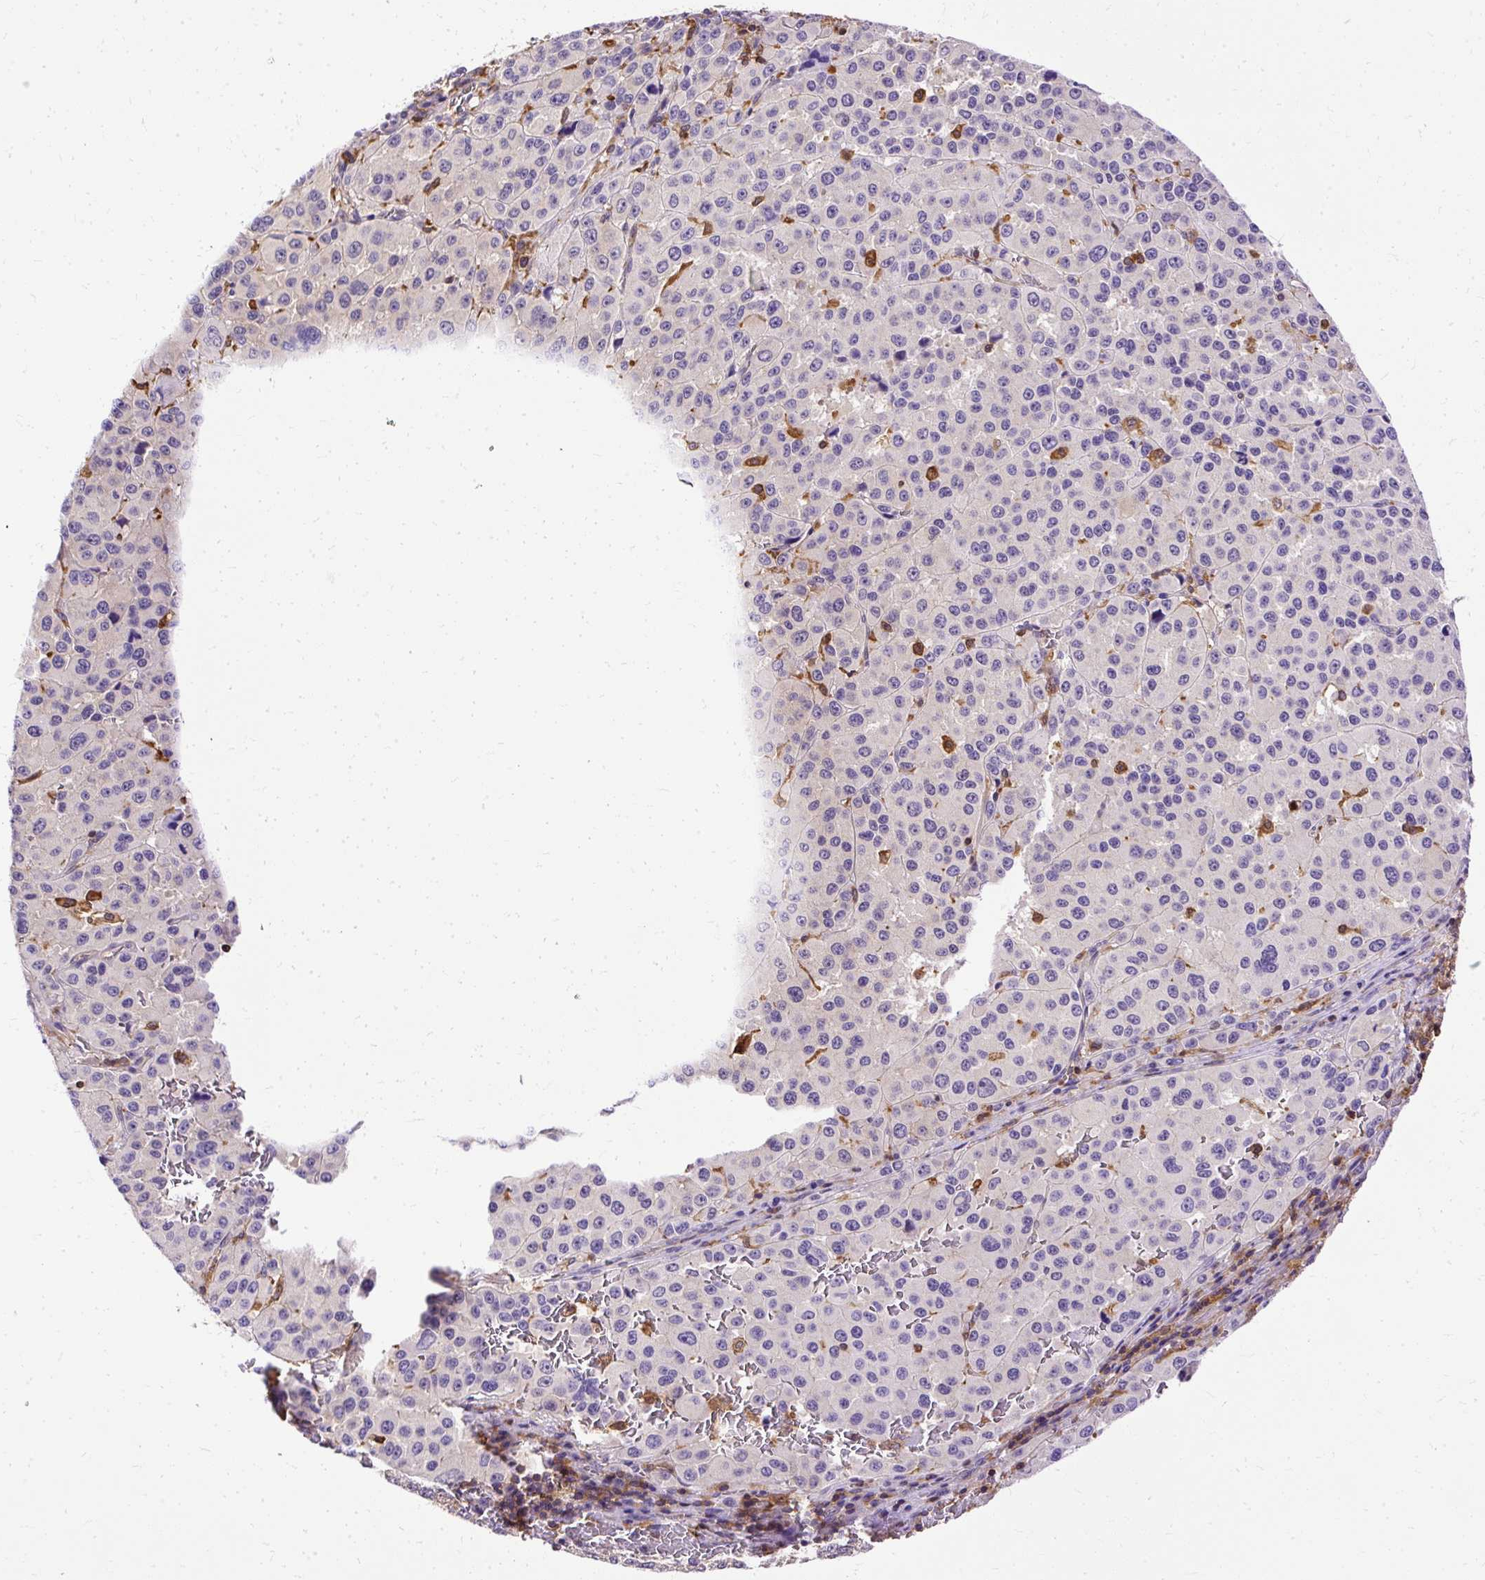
{"staining": {"intensity": "negative", "quantity": "none", "location": "none"}, "tissue": "melanoma", "cell_type": "Tumor cells", "image_type": "cancer", "snomed": [{"axis": "morphology", "description": "Malignant melanoma, Metastatic site"}, {"axis": "topography", "description": "Lymph node"}], "caption": "An IHC micrograph of malignant melanoma (metastatic site) is shown. There is no staining in tumor cells of malignant melanoma (metastatic site). (Immunohistochemistry, brightfield microscopy, high magnification).", "gene": "TWF2", "patient": {"sex": "female", "age": 65}}